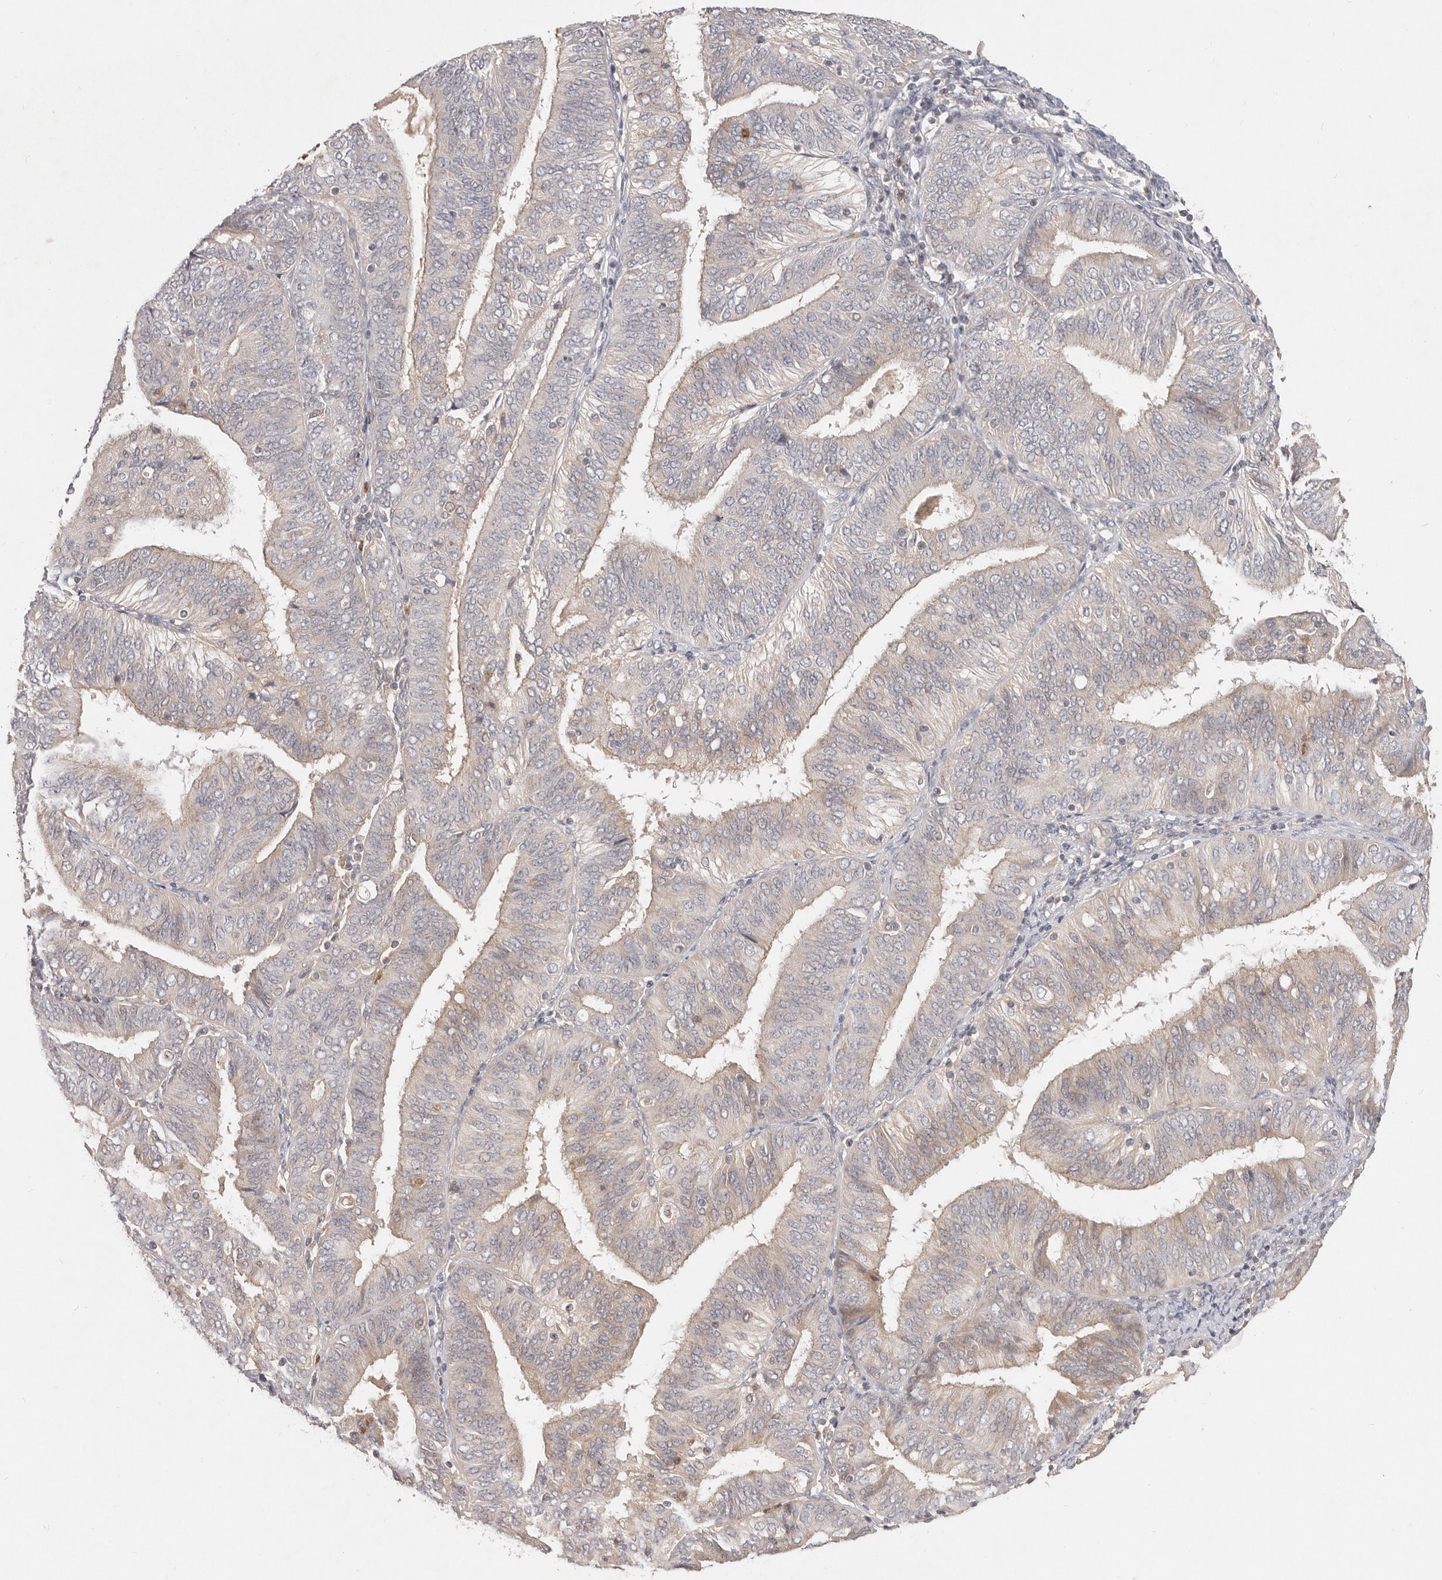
{"staining": {"intensity": "negative", "quantity": "none", "location": "none"}, "tissue": "endometrial cancer", "cell_type": "Tumor cells", "image_type": "cancer", "snomed": [{"axis": "morphology", "description": "Adenocarcinoma, NOS"}, {"axis": "topography", "description": "Endometrium"}], "caption": "IHC of human endometrial cancer reveals no expression in tumor cells.", "gene": "USP49", "patient": {"sex": "female", "age": 58}}